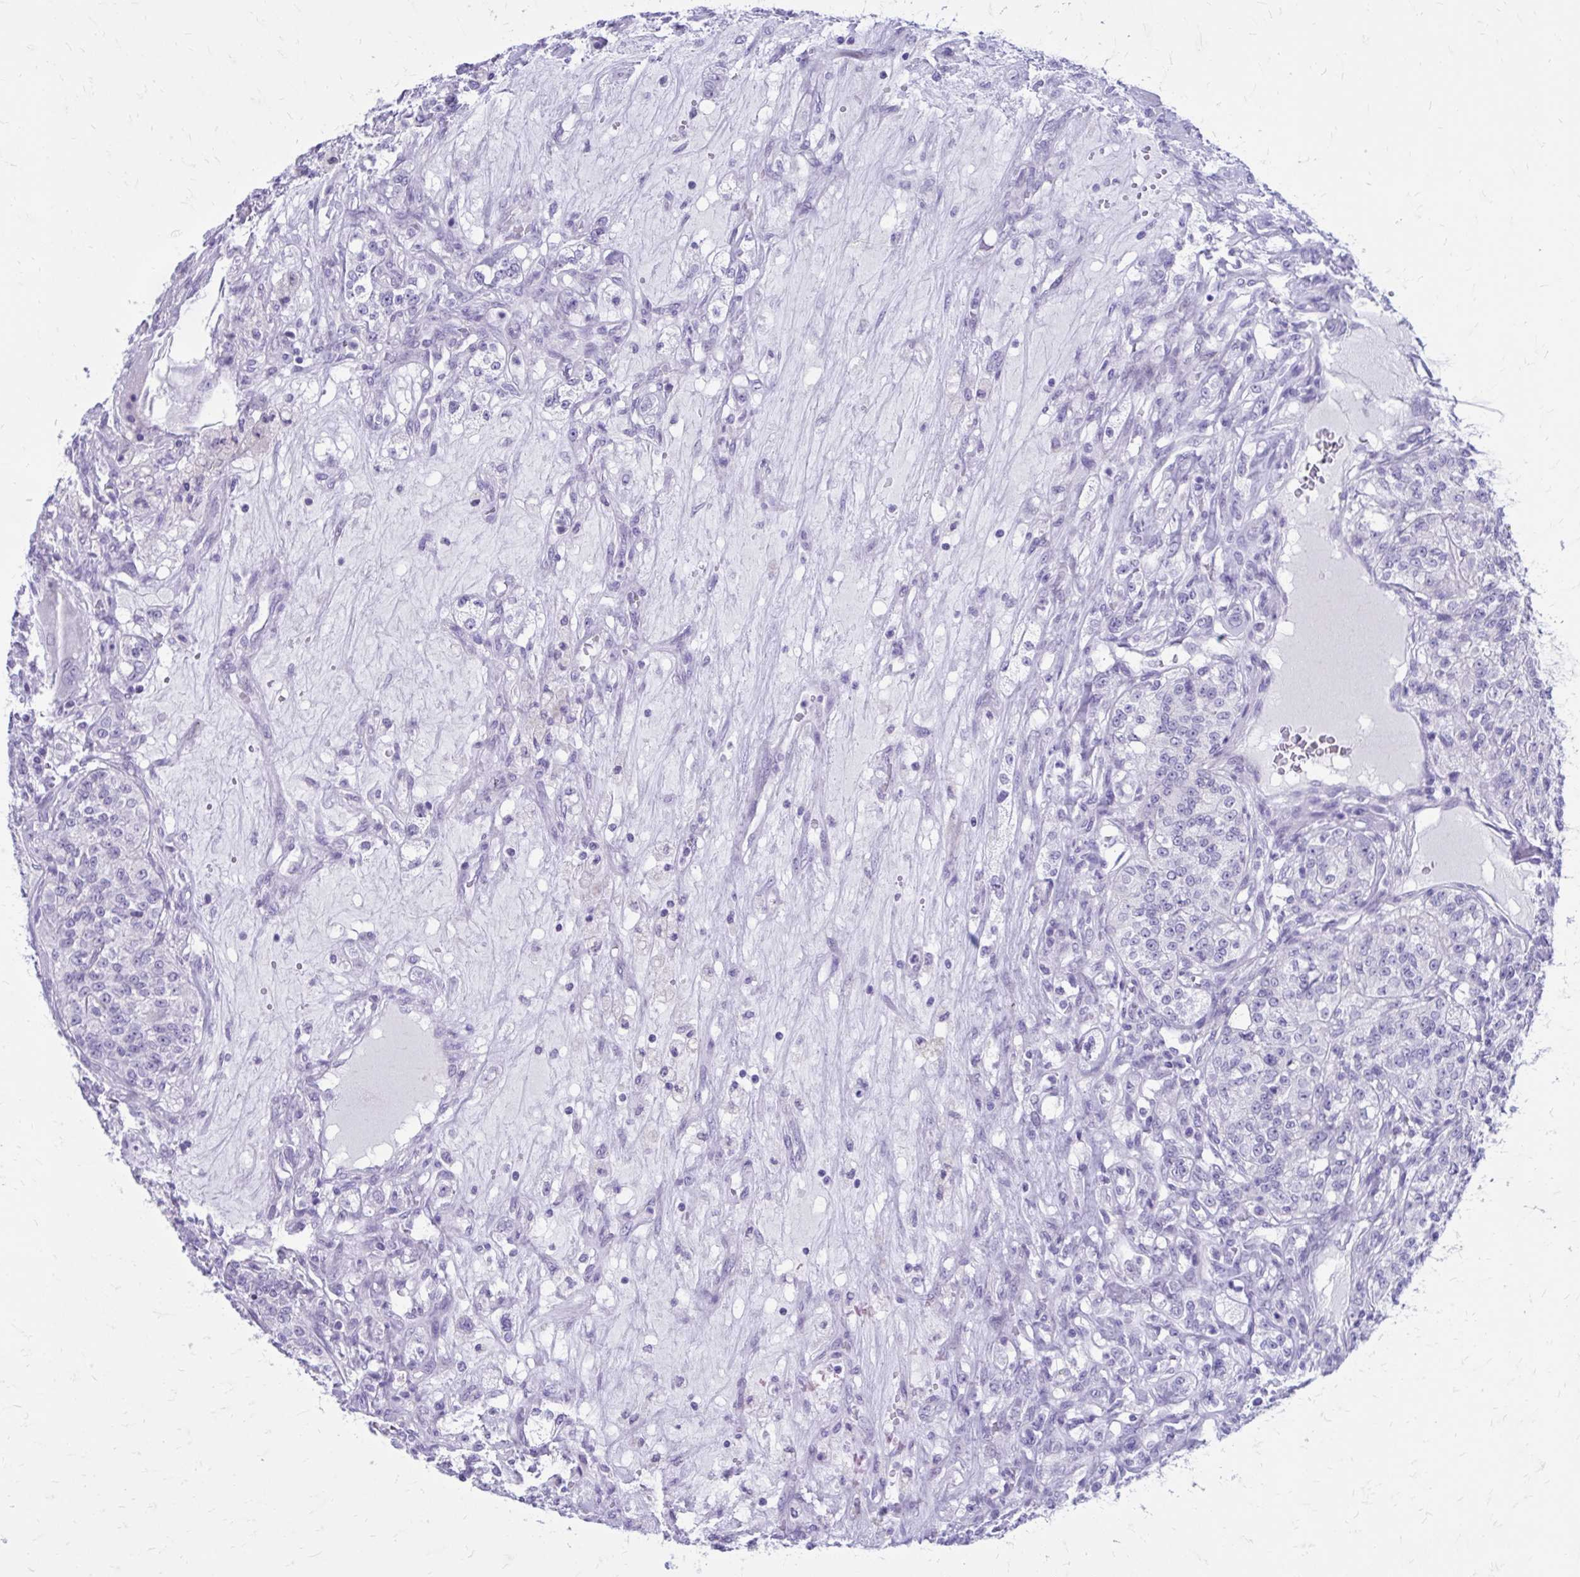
{"staining": {"intensity": "negative", "quantity": "none", "location": "none"}, "tissue": "renal cancer", "cell_type": "Tumor cells", "image_type": "cancer", "snomed": [{"axis": "morphology", "description": "Adenocarcinoma, NOS"}, {"axis": "topography", "description": "Kidney"}], "caption": "Protein analysis of adenocarcinoma (renal) demonstrates no significant staining in tumor cells. (DAB immunohistochemistry, high magnification).", "gene": "LCN15", "patient": {"sex": "female", "age": 63}}